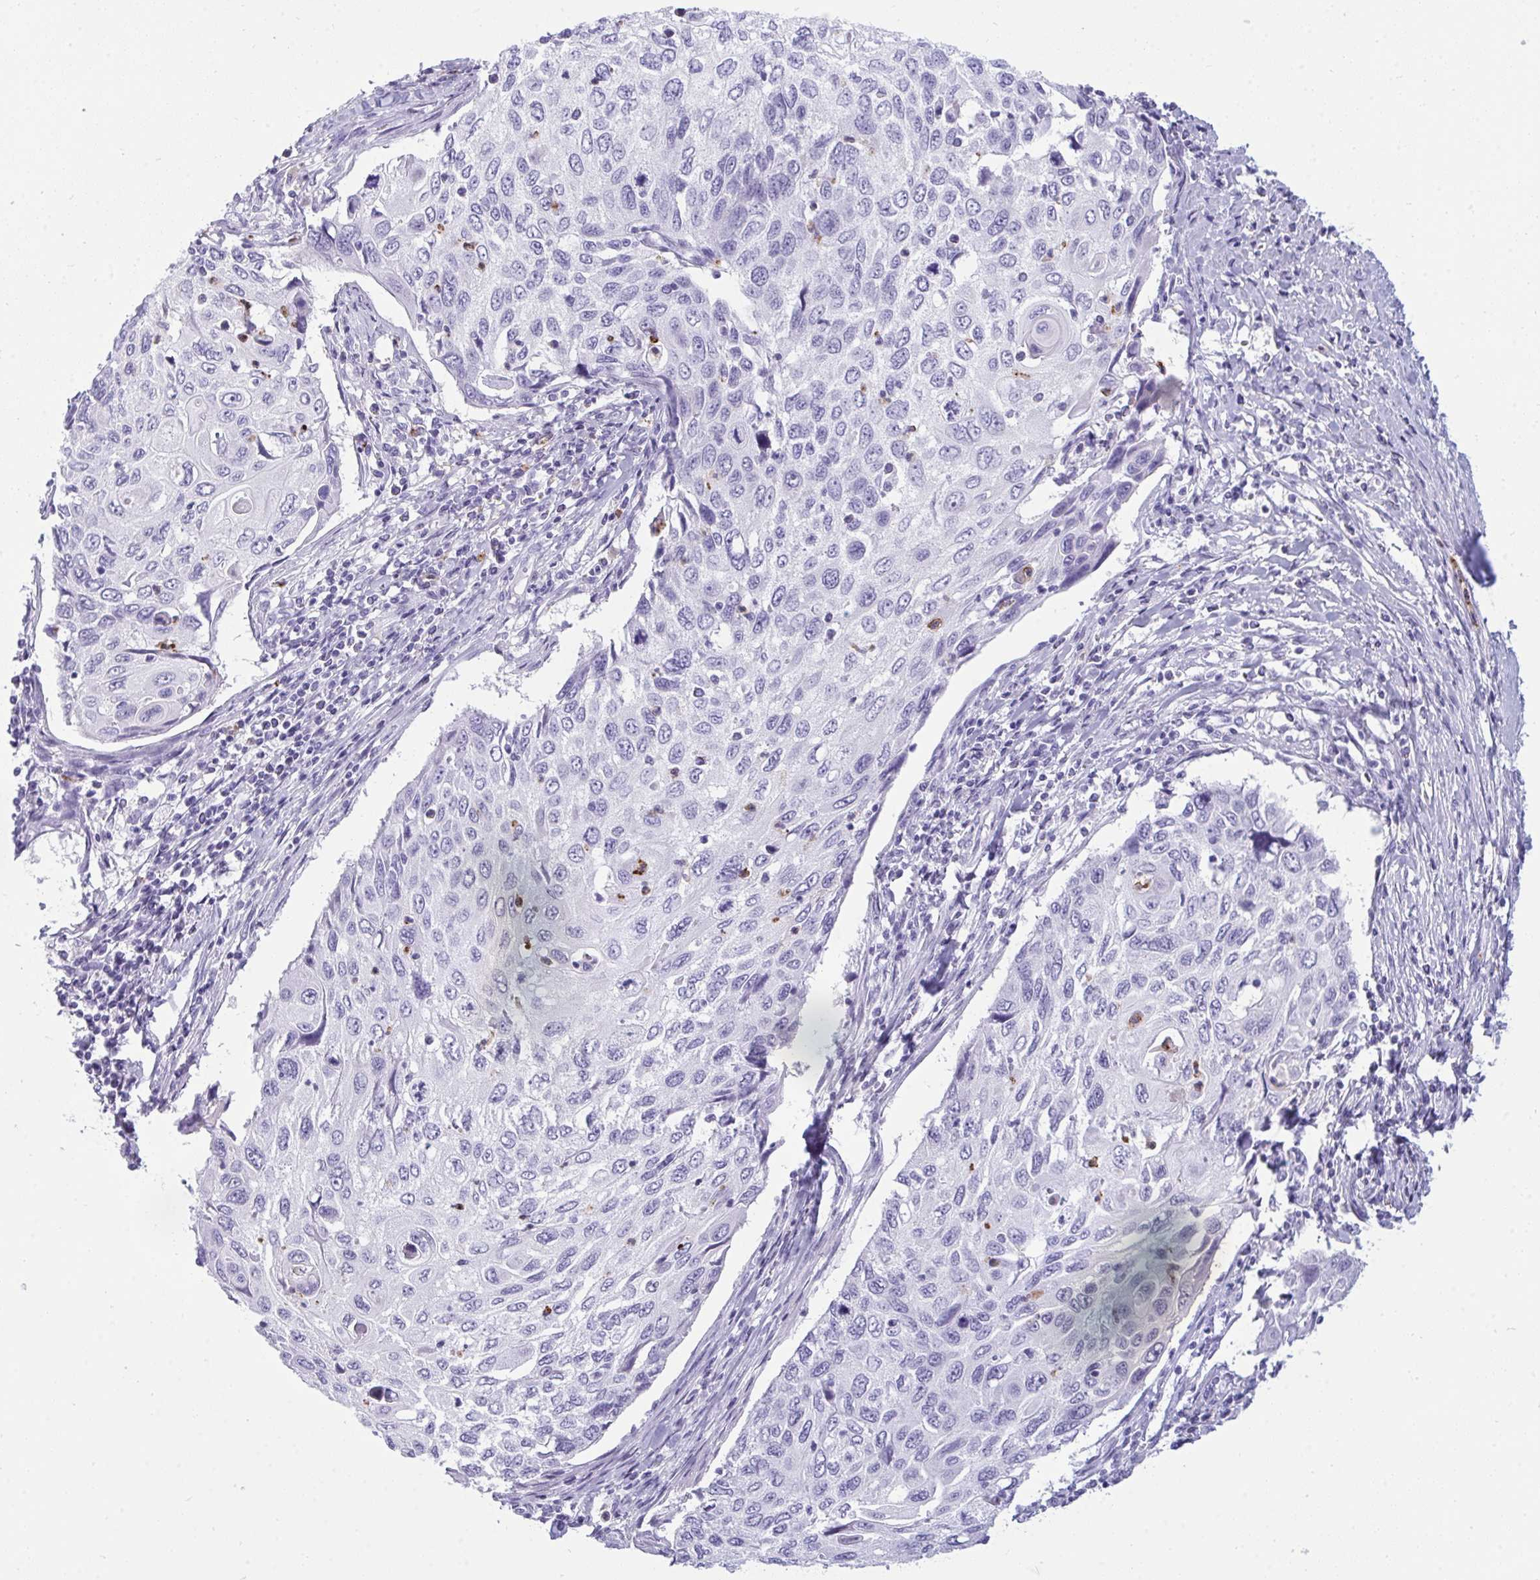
{"staining": {"intensity": "negative", "quantity": "none", "location": "none"}, "tissue": "cervical cancer", "cell_type": "Tumor cells", "image_type": "cancer", "snomed": [{"axis": "morphology", "description": "Squamous cell carcinoma, NOS"}, {"axis": "topography", "description": "Cervix"}], "caption": "This is an IHC image of human squamous cell carcinoma (cervical). There is no positivity in tumor cells.", "gene": "ARHGAP42", "patient": {"sex": "female", "age": 70}}